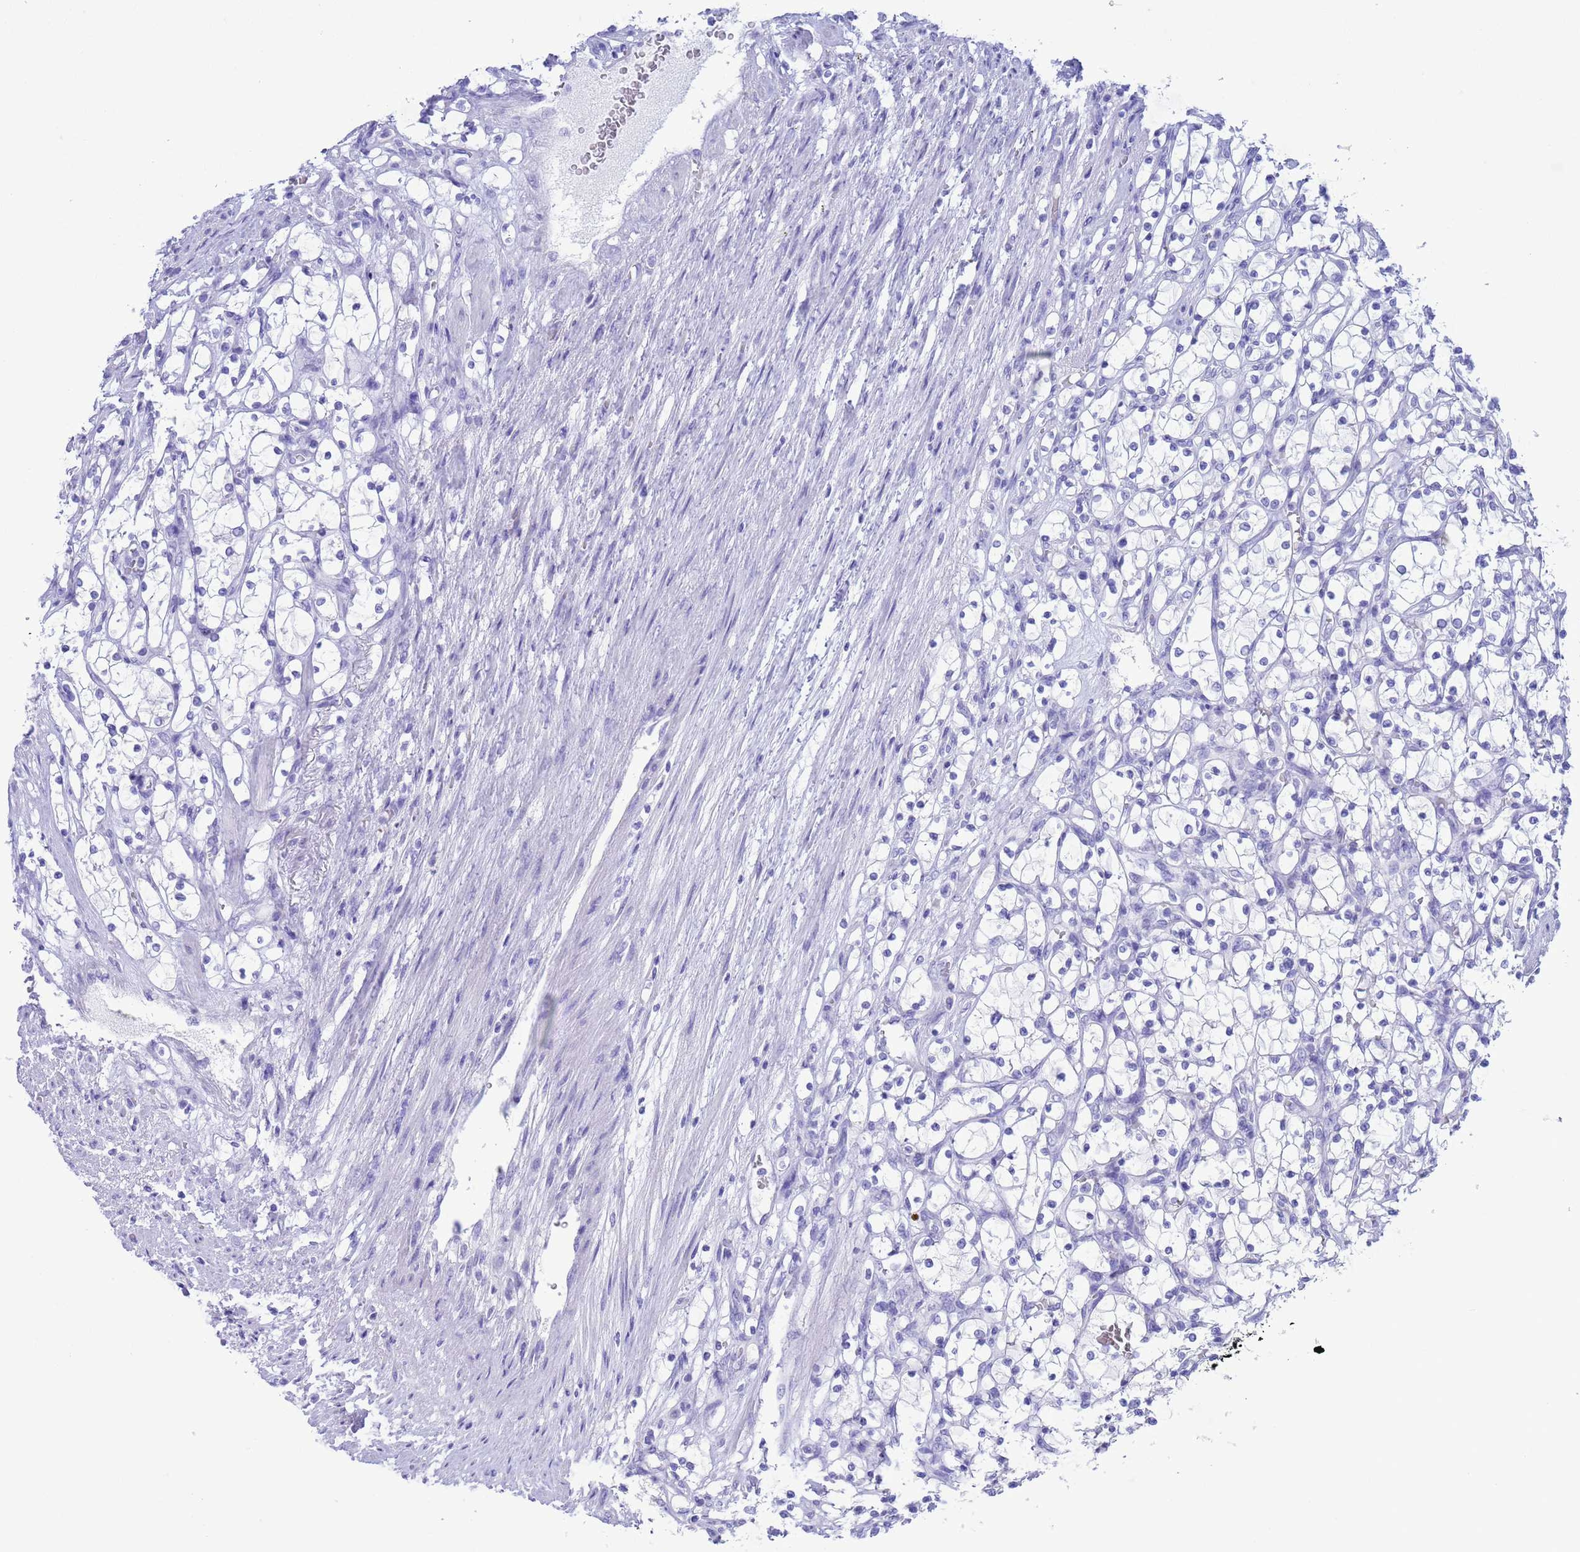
{"staining": {"intensity": "negative", "quantity": "none", "location": "none"}, "tissue": "renal cancer", "cell_type": "Tumor cells", "image_type": "cancer", "snomed": [{"axis": "morphology", "description": "Adenocarcinoma, NOS"}, {"axis": "topography", "description": "Kidney"}], "caption": "This is an immunohistochemistry (IHC) image of renal cancer (adenocarcinoma). There is no expression in tumor cells.", "gene": "GSTM1", "patient": {"sex": "female", "age": 69}}